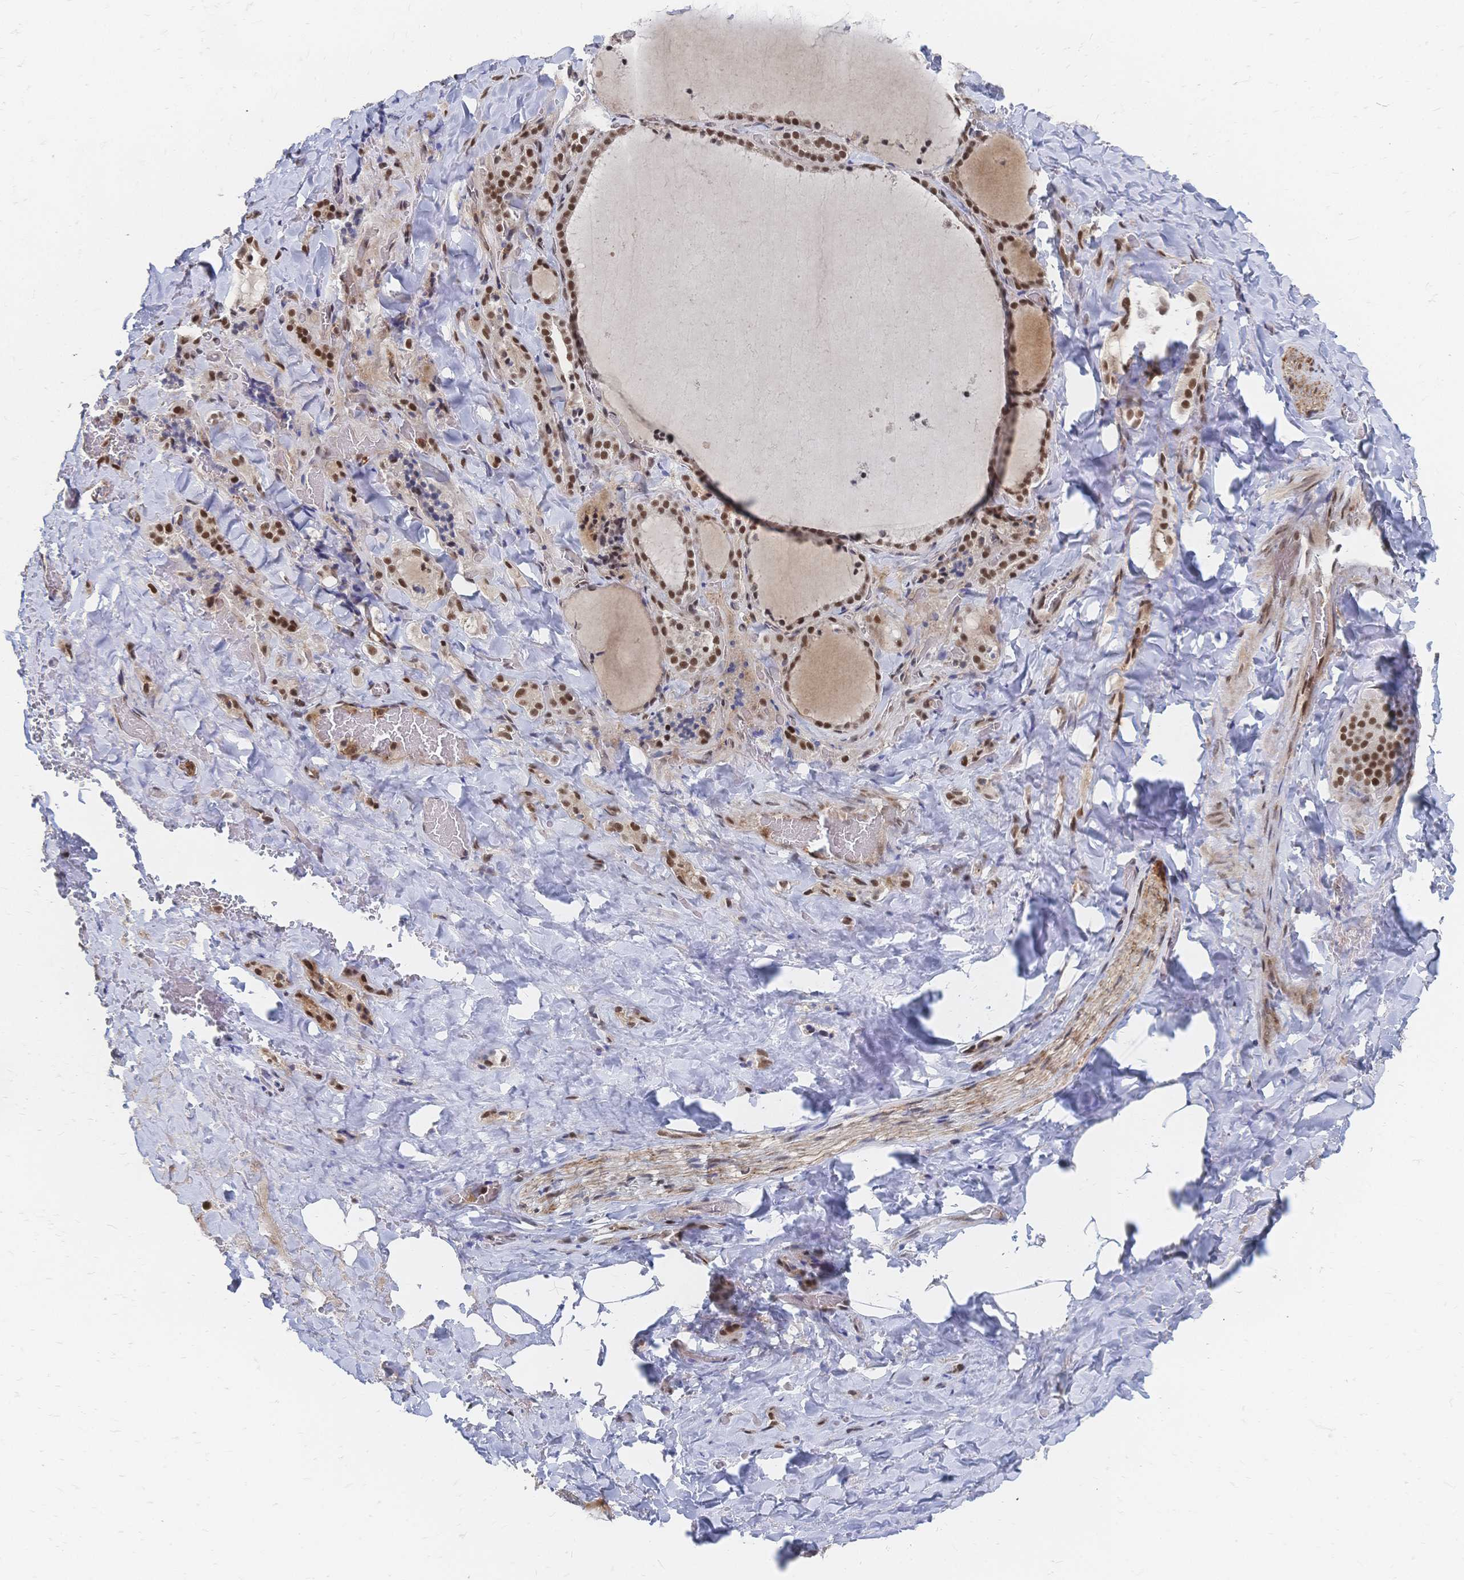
{"staining": {"intensity": "strong", "quantity": ">75%", "location": "nuclear"}, "tissue": "thyroid gland", "cell_type": "Glandular cells", "image_type": "normal", "snomed": [{"axis": "morphology", "description": "Normal tissue, NOS"}, {"axis": "topography", "description": "Thyroid gland"}], "caption": "About >75% of glandular cells in benign thyroid gland show strong nuclear protein staining as visualized by brown immunohistochemical staining.", "gene": "NELFA", "patient": {"sex": "female", "age": 22}}